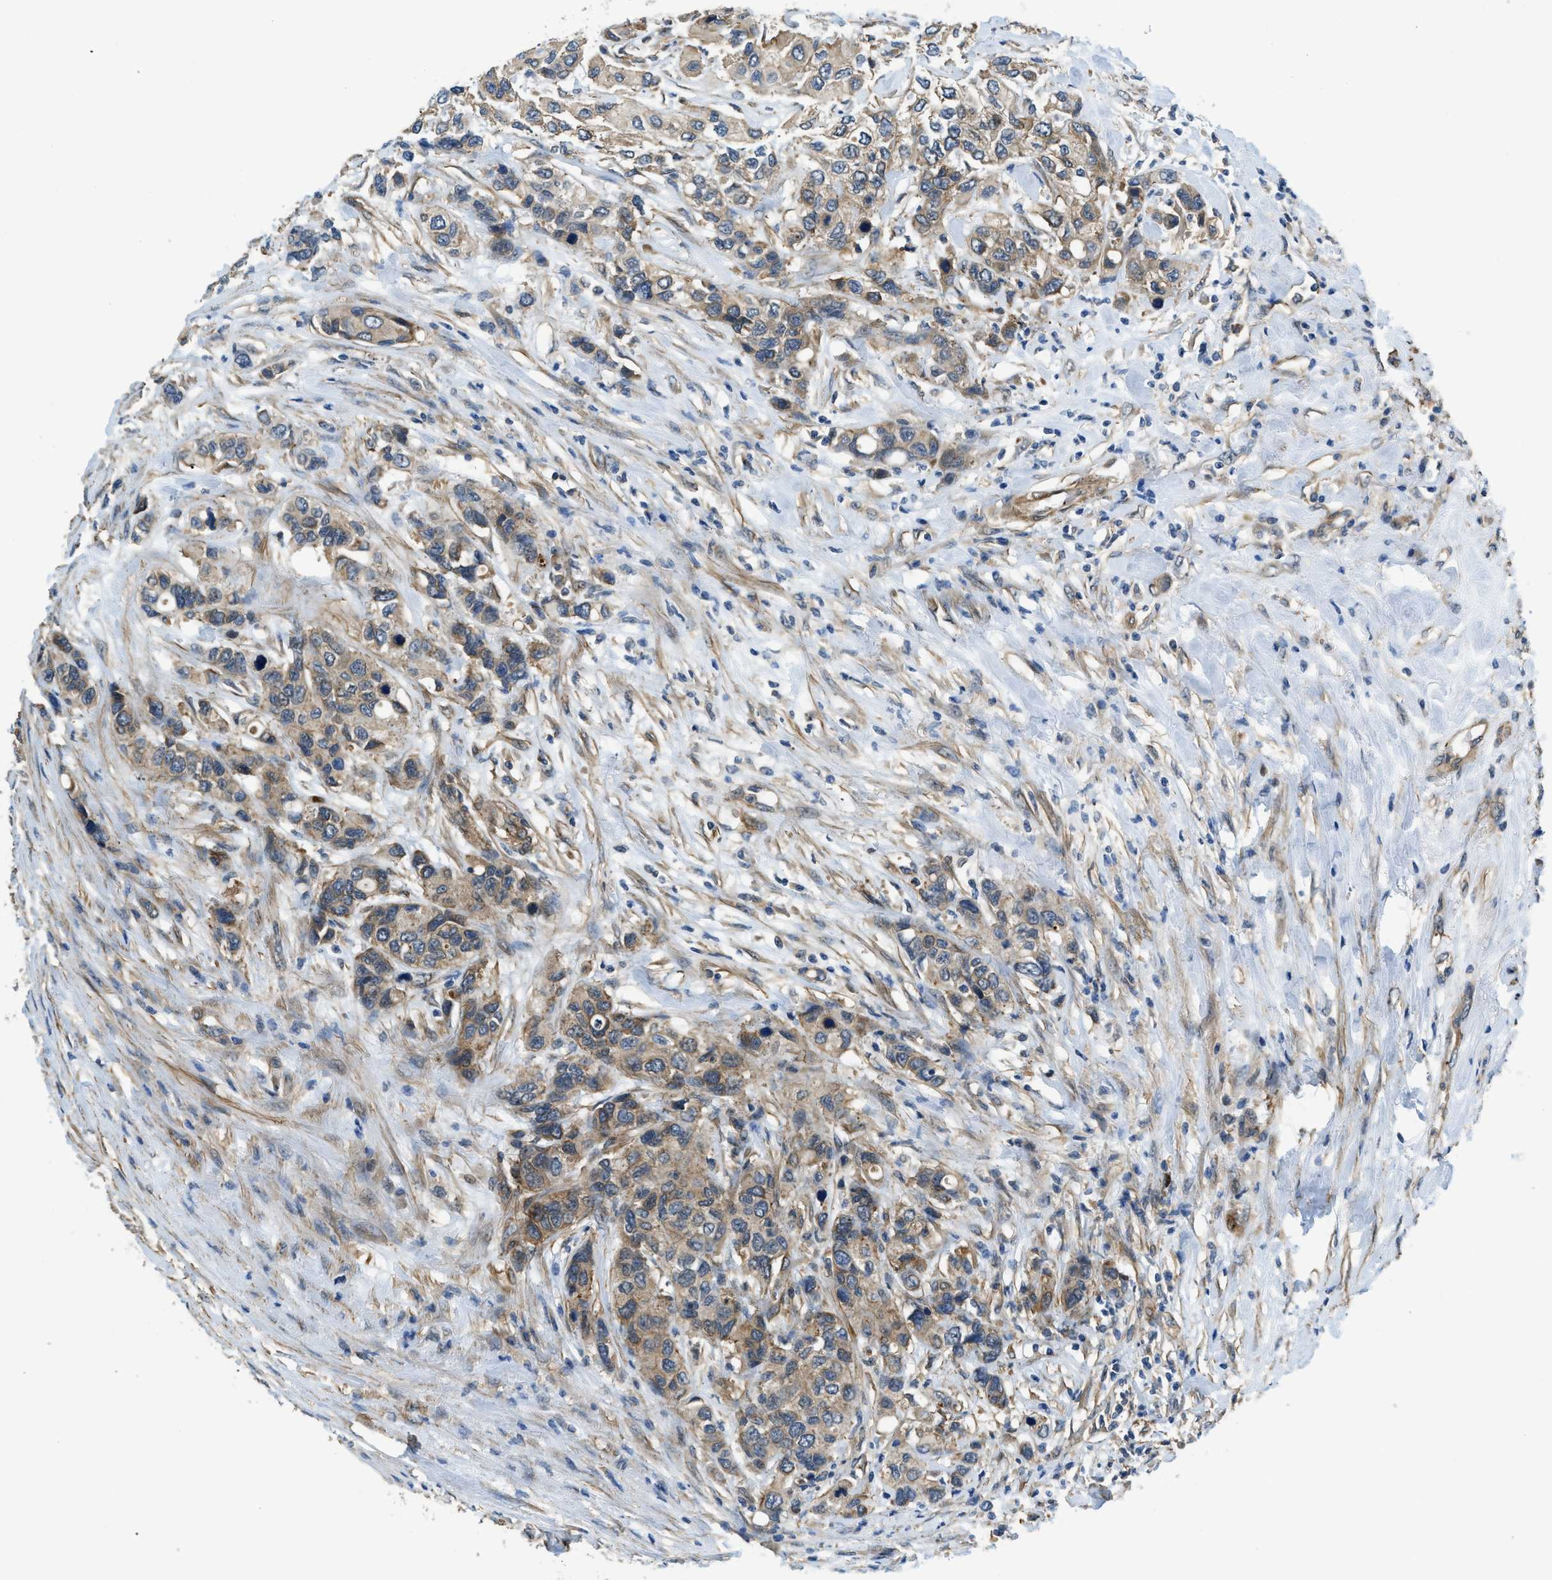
{"staining": {"intensity": "weak", "quantity": ">75%", "location": "cytoplasmic/membranous"}, "tissue": "urothelial cancer", "cell_type": "Tumor cells", "image_type": "cancer", "snomed": [{"axis": "morphology", "description": "Urothelial carcinoma, High grade"}, {"axis": "topography", "description": "Urinary bladder"}], "caption": "Immunohistochemical staining of urothelial cancer demonstrates low levels of weak cytoplasmic/membranous staining in about >75% of tumor cells.", "gene": "CGN", "patient": {"sex": "female", "age": 56}}